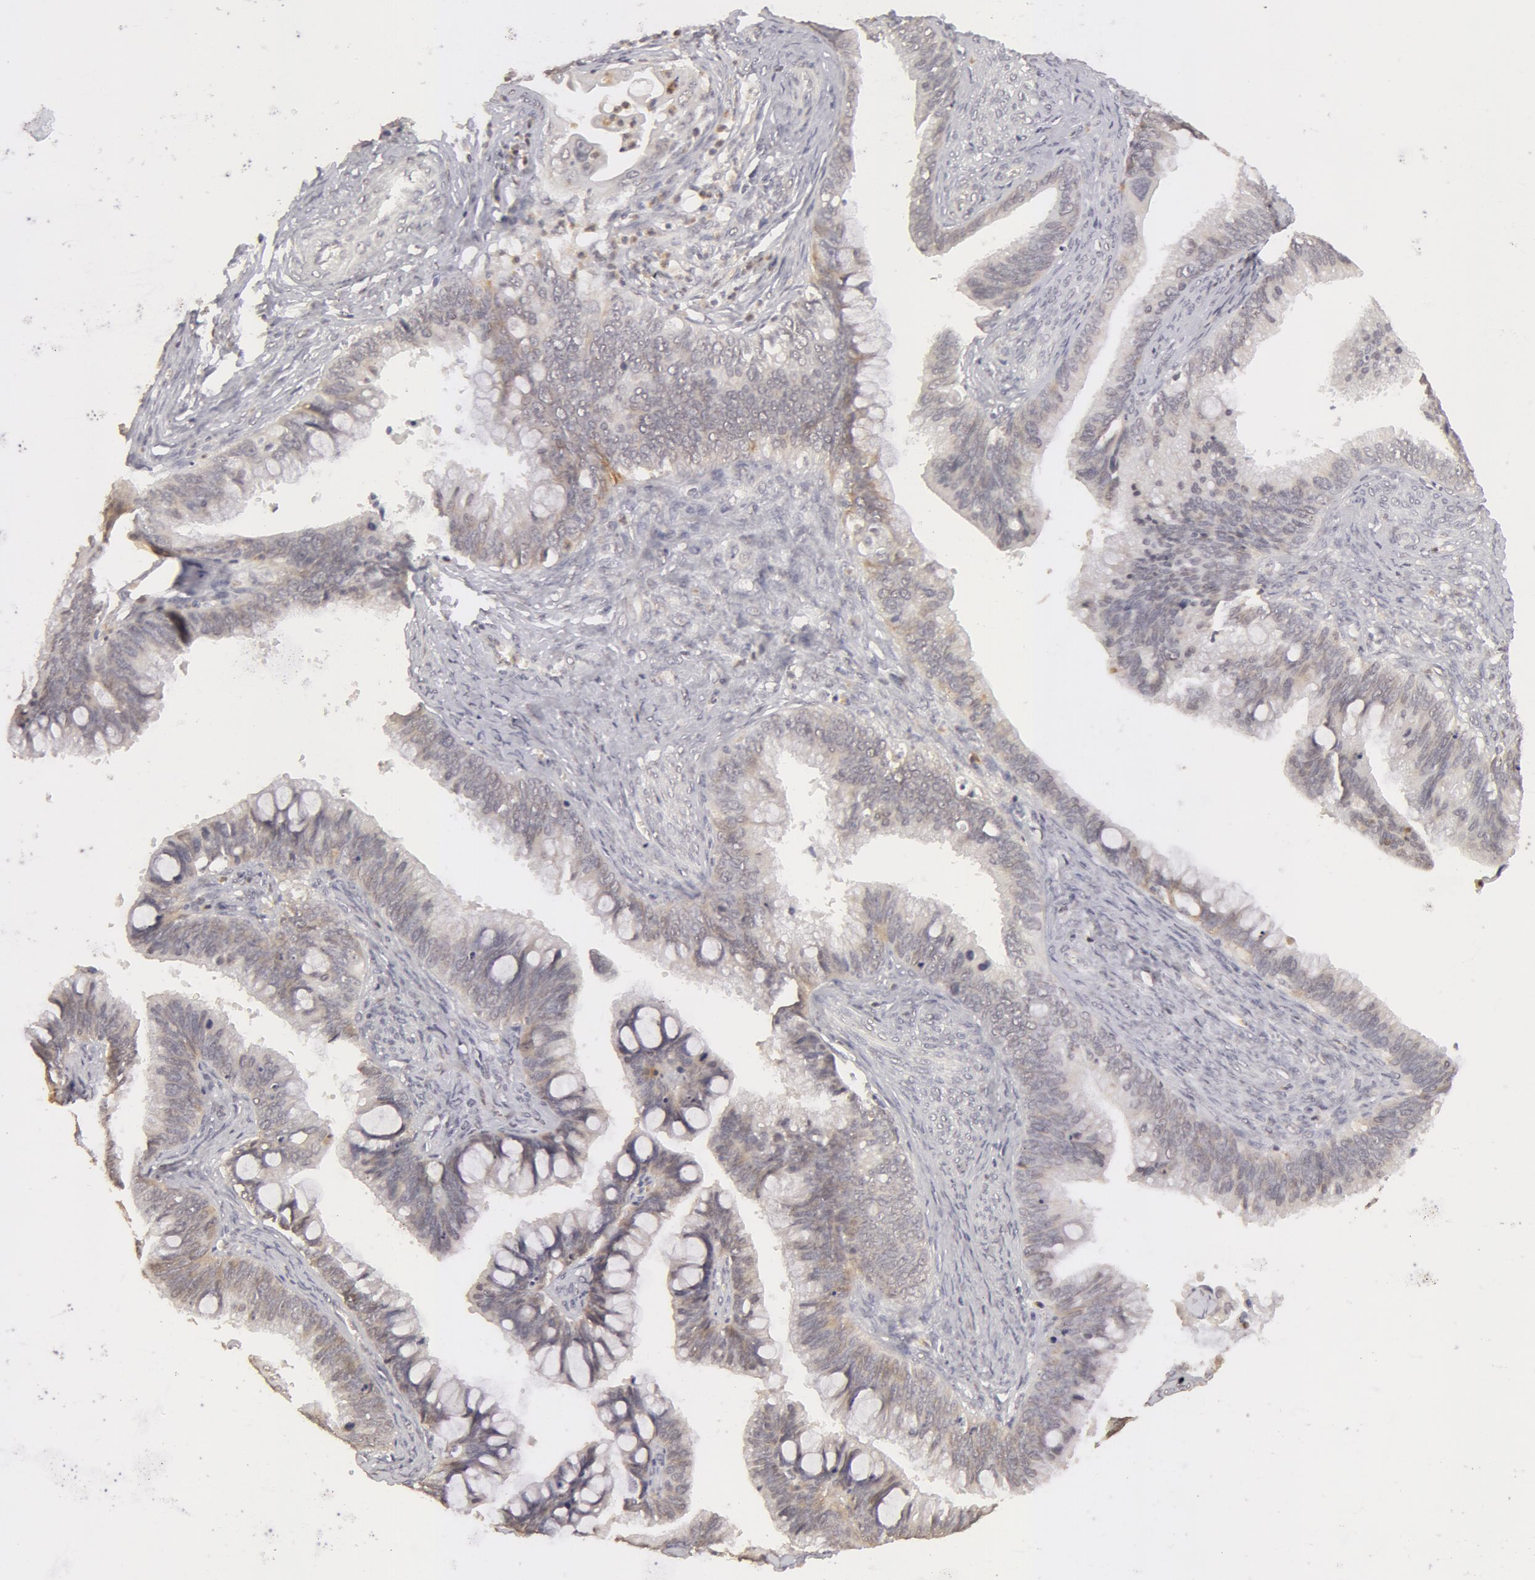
{"staining": {"intensity": "weak", "quantity": "25%-75%", "location": "cytoplasmic/membranous"}, "tissue": "cervical cancer", "cell_type": "Tumor cells", "image_type": "cancer", "snomed": [{"axis": "morphology", "description": "Adenocarcinoma, NOS"}, {"axis": "topography", "description": "Cervix"}], "caption": "IHC (DAB) staining of human adenocarcinoma (cervical) reveals weak cytoplasmic/membranous protein staining in approximately 25%-75% of tumor cells.", "gene": "ADAM10", "patient": {"sex": "female", "age": 47}}